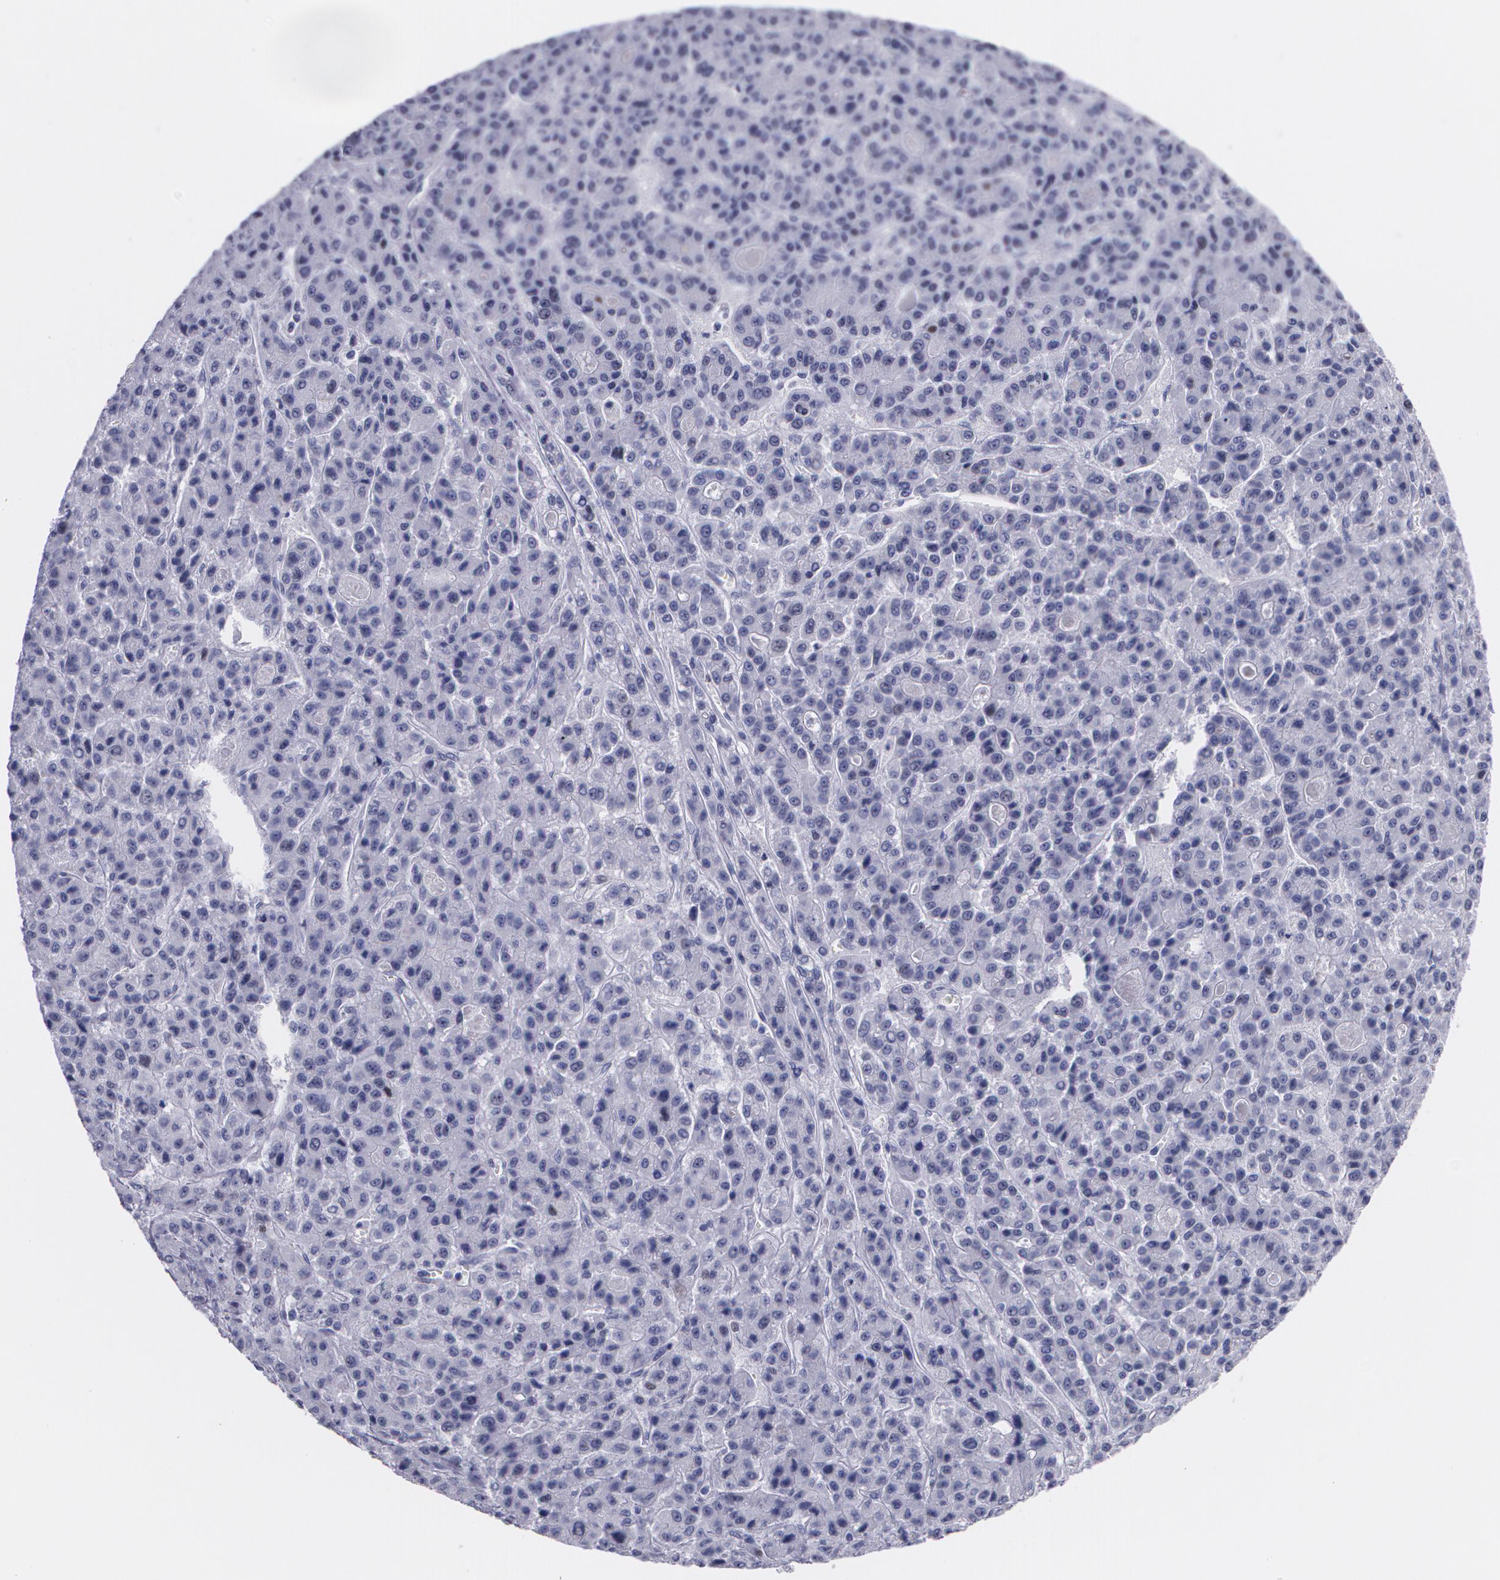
{"staining": {"intensity": "negative", "quantity": "none", "location": "none"}, "tissue": "liver cancer", "cell_type": "Tumor cells", "image_type": "cancer", "snomed": [{"axis": "morphology", "description": "Carcinoma, Hepatocellular, NOS"}, {"axis": "topography", "description": "Liver"}], "caption": "Tumor cells are negative for brown protein staining in liver cancer.", "gene": "TP53", "patient": {"sex": "male", "age": 70}}